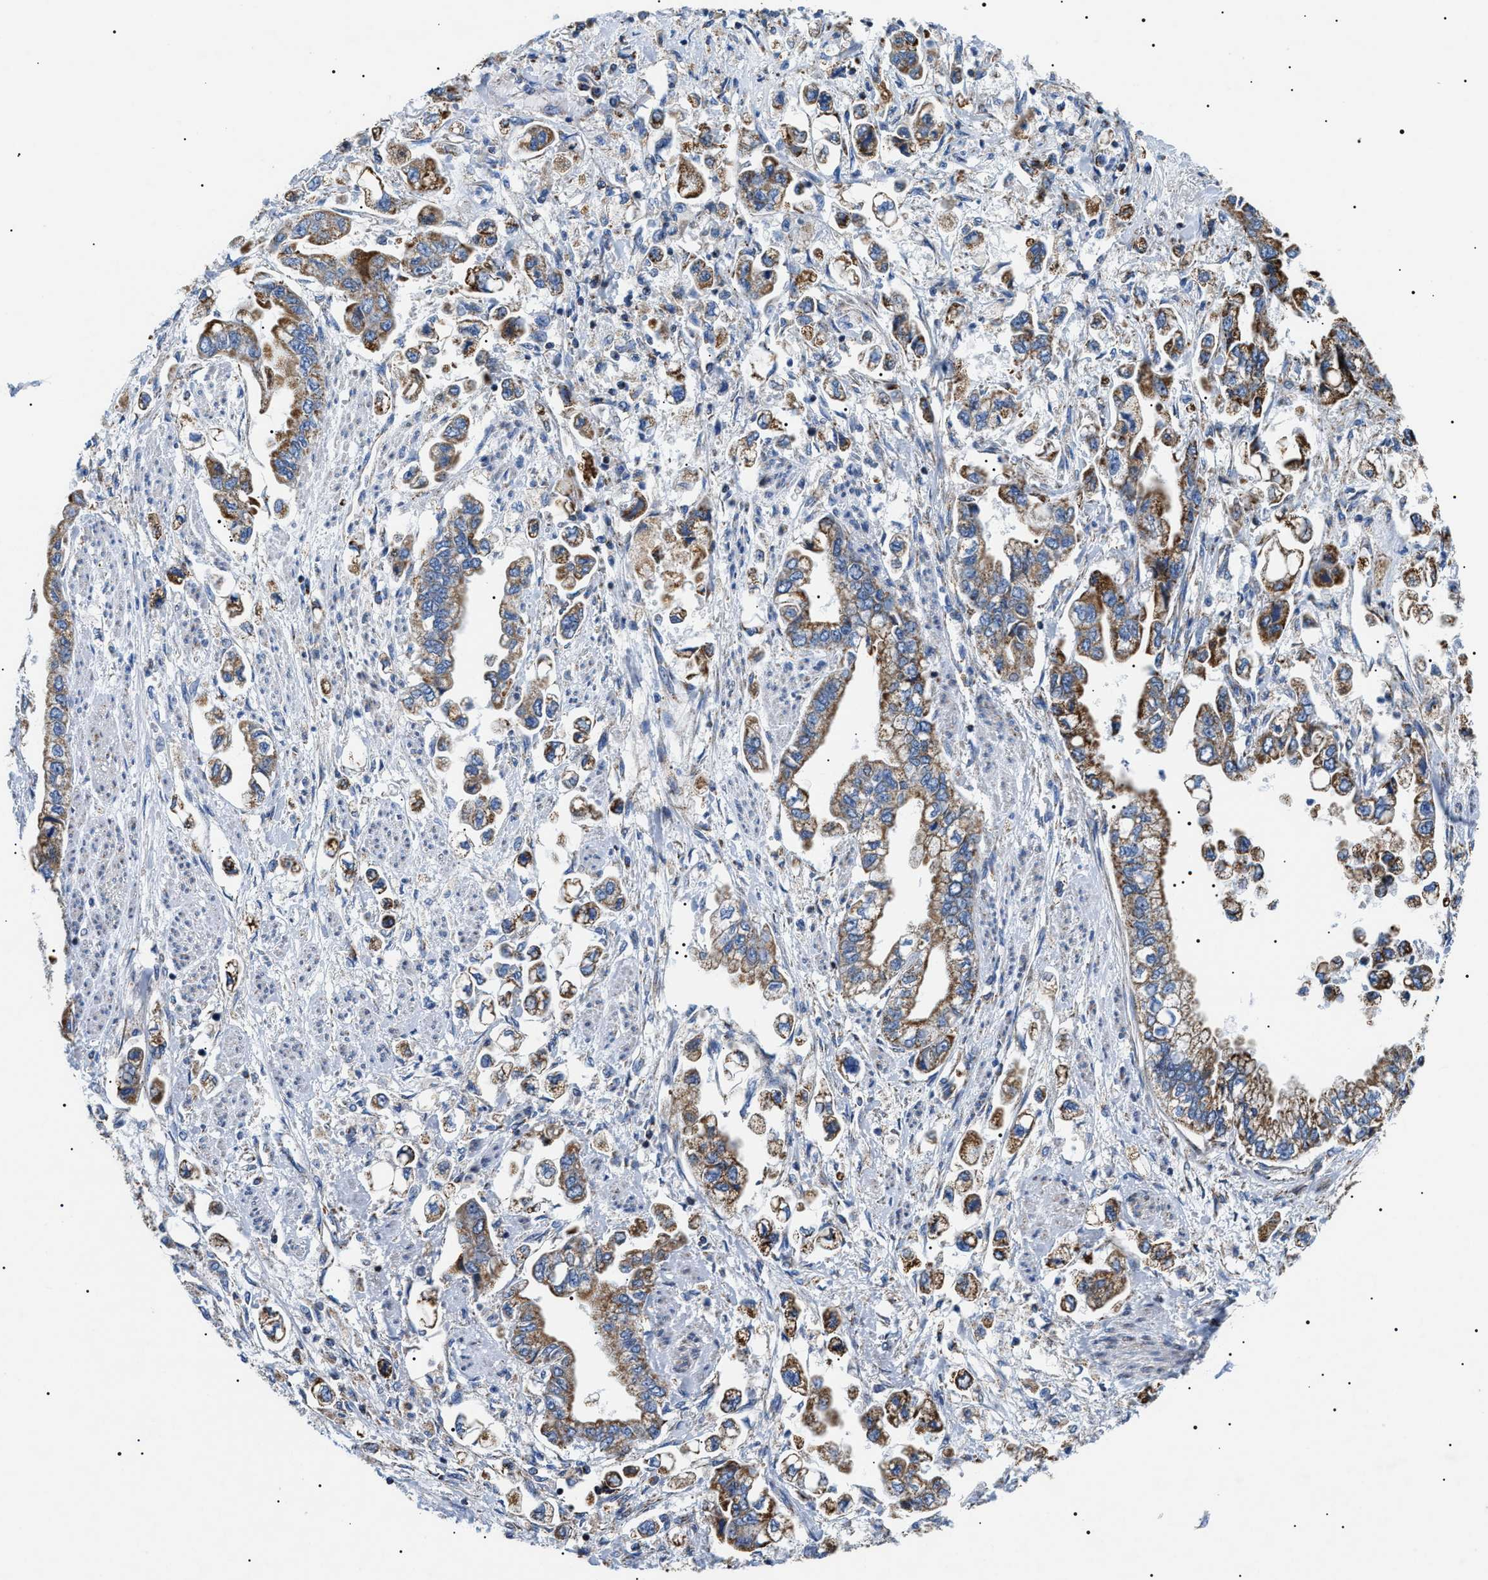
{"staining": {"intensity": "moderate", "quantity": ">75%", "location": "cytoplasmic/membranous"}, "tissue": "stomach cancer", "cell_type": "Tumor cells", "image_type": "cancer", "snomed": [{"axis": "morphology", "description": "Normal tissue, NOS"}, {"axis": "morphology", "description": "Adenocarcinoma, NOS"}, {"axis": "topography", "description": "Stomach"}], "caption": "Tumor cells show medium levels of moderate cytoplasmic/membranous expression in approximately >75% of cells in human stomach cancer (adenocarcinoma).", "gene": "OXSM", "patient": {"sex": "male", "age": 62}}